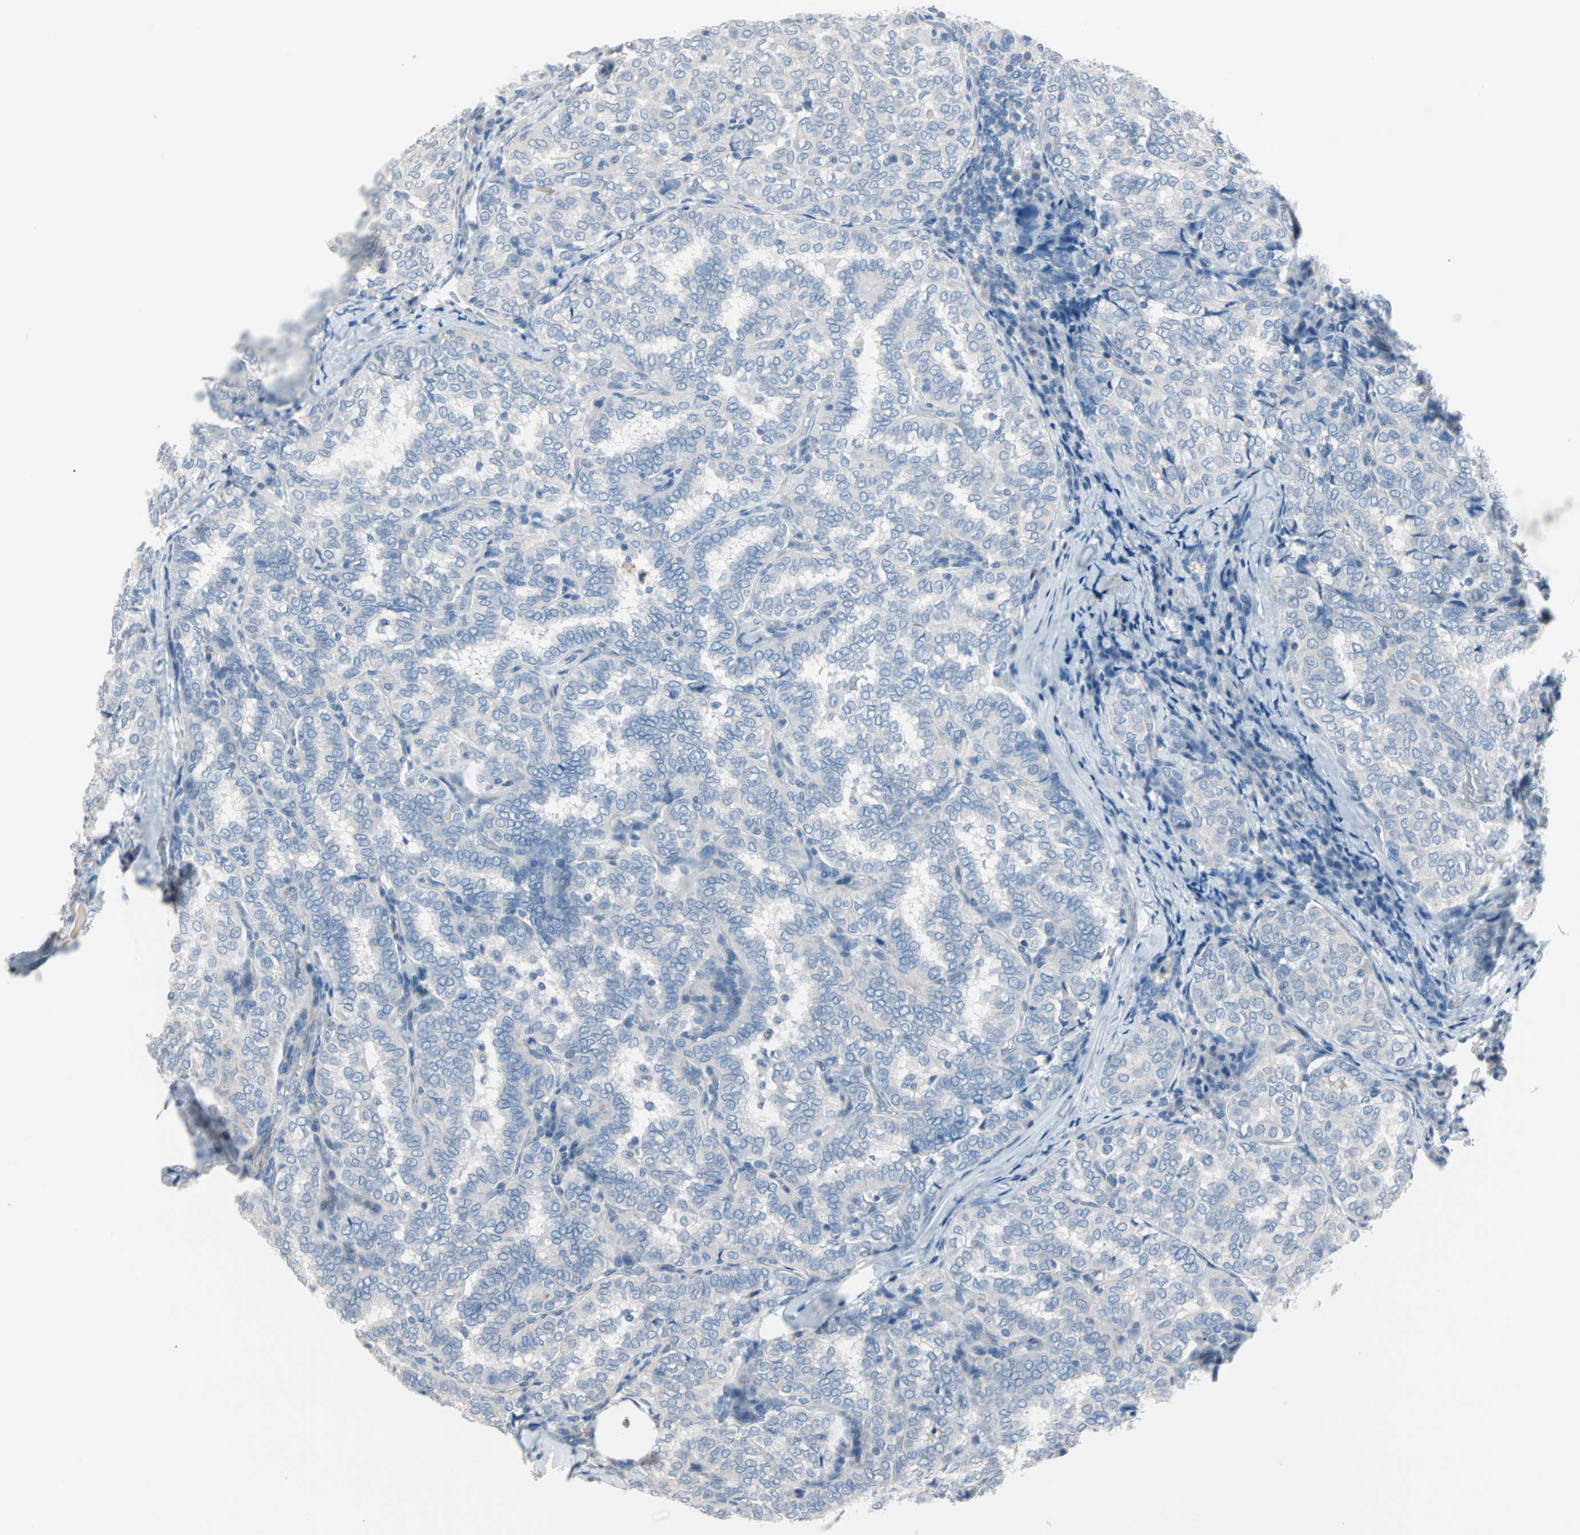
{"staining": {"intensity": "negative", "quantity": "none", "location": "none"}, "tissue": "thyroid cancer", "cell_type": "Tumor cells", "image_type": "cancer", "snomed": [{"axis": "morphology", "description": "Normal tissue, NOS"}, {"axis": "morphology", "description": "Papillary adenocarcinoma, NOS"}, {"axis": "topography", "description": "Thyroid gland"}], "caption": "Image shows no significant protein staining in tumor cells of thyroid papillary adenocarcinoma. The staining was performed using DAB to visualize the protein expression in brown, while the nuclei were stained in blue with hematoxylin (Magnification: 20x).", "gene": "ULBP1", "patient": {"sex": "female", "age": 30}}